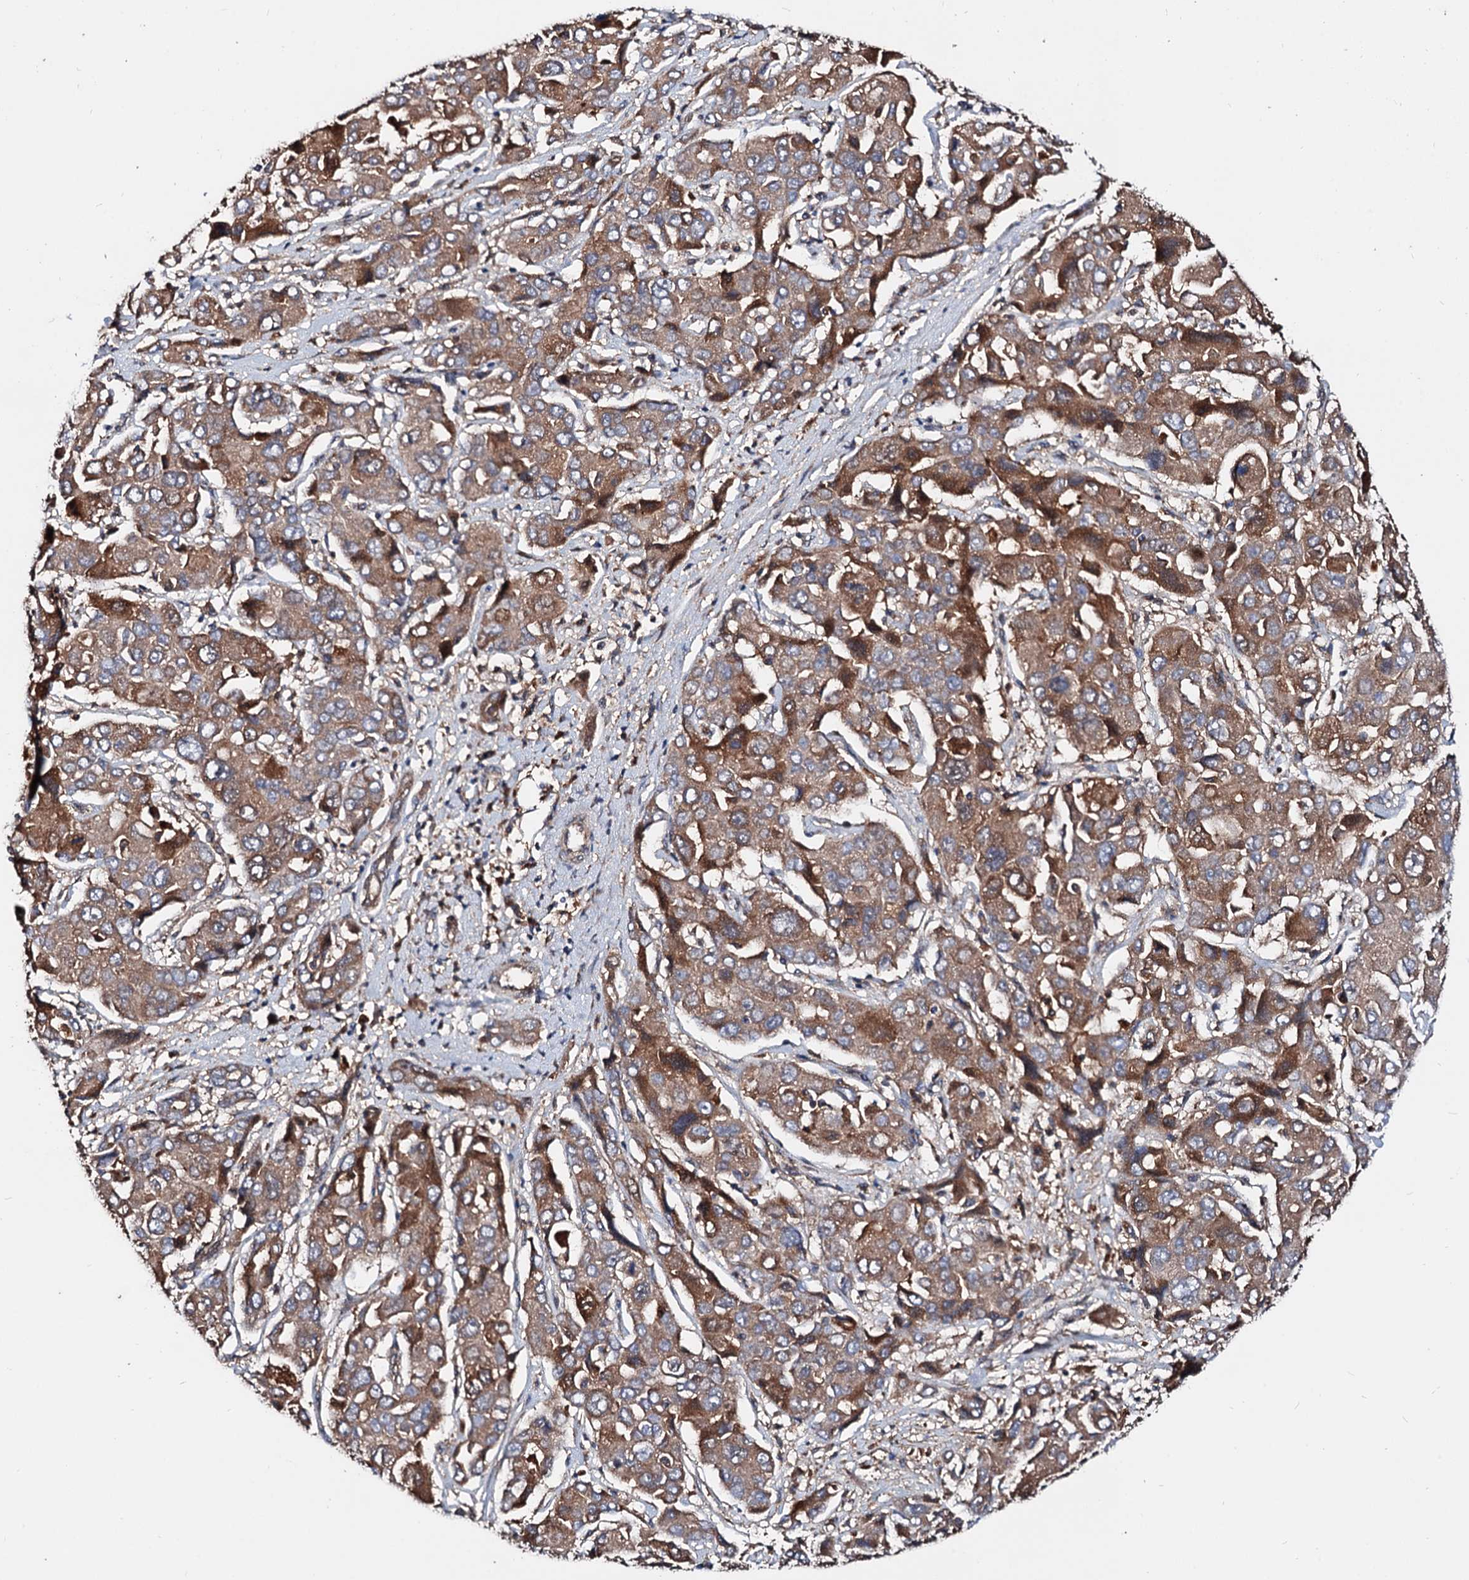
{"staining": {"intensity": "moderate", "quantity": ">75%", "location": "cytoplasmic/membranous"}, "tissue": "liver cancer", "cell_type": "Tumor cells", "image_type": "cancer", "snomed": [{"axis": "morphology", "description": "Cholangiocarcinoma"}, {"axis": "topography", "description": "Liver"}], "caption": "Immunohistochemical staining of liver cholangiocarcinoma exhibits moderate cytoplasmic/membranous protein expression in about >75% of tumor cells.", "gene": "EXTL1", "patient": {"sex": "male", "age": 67}}